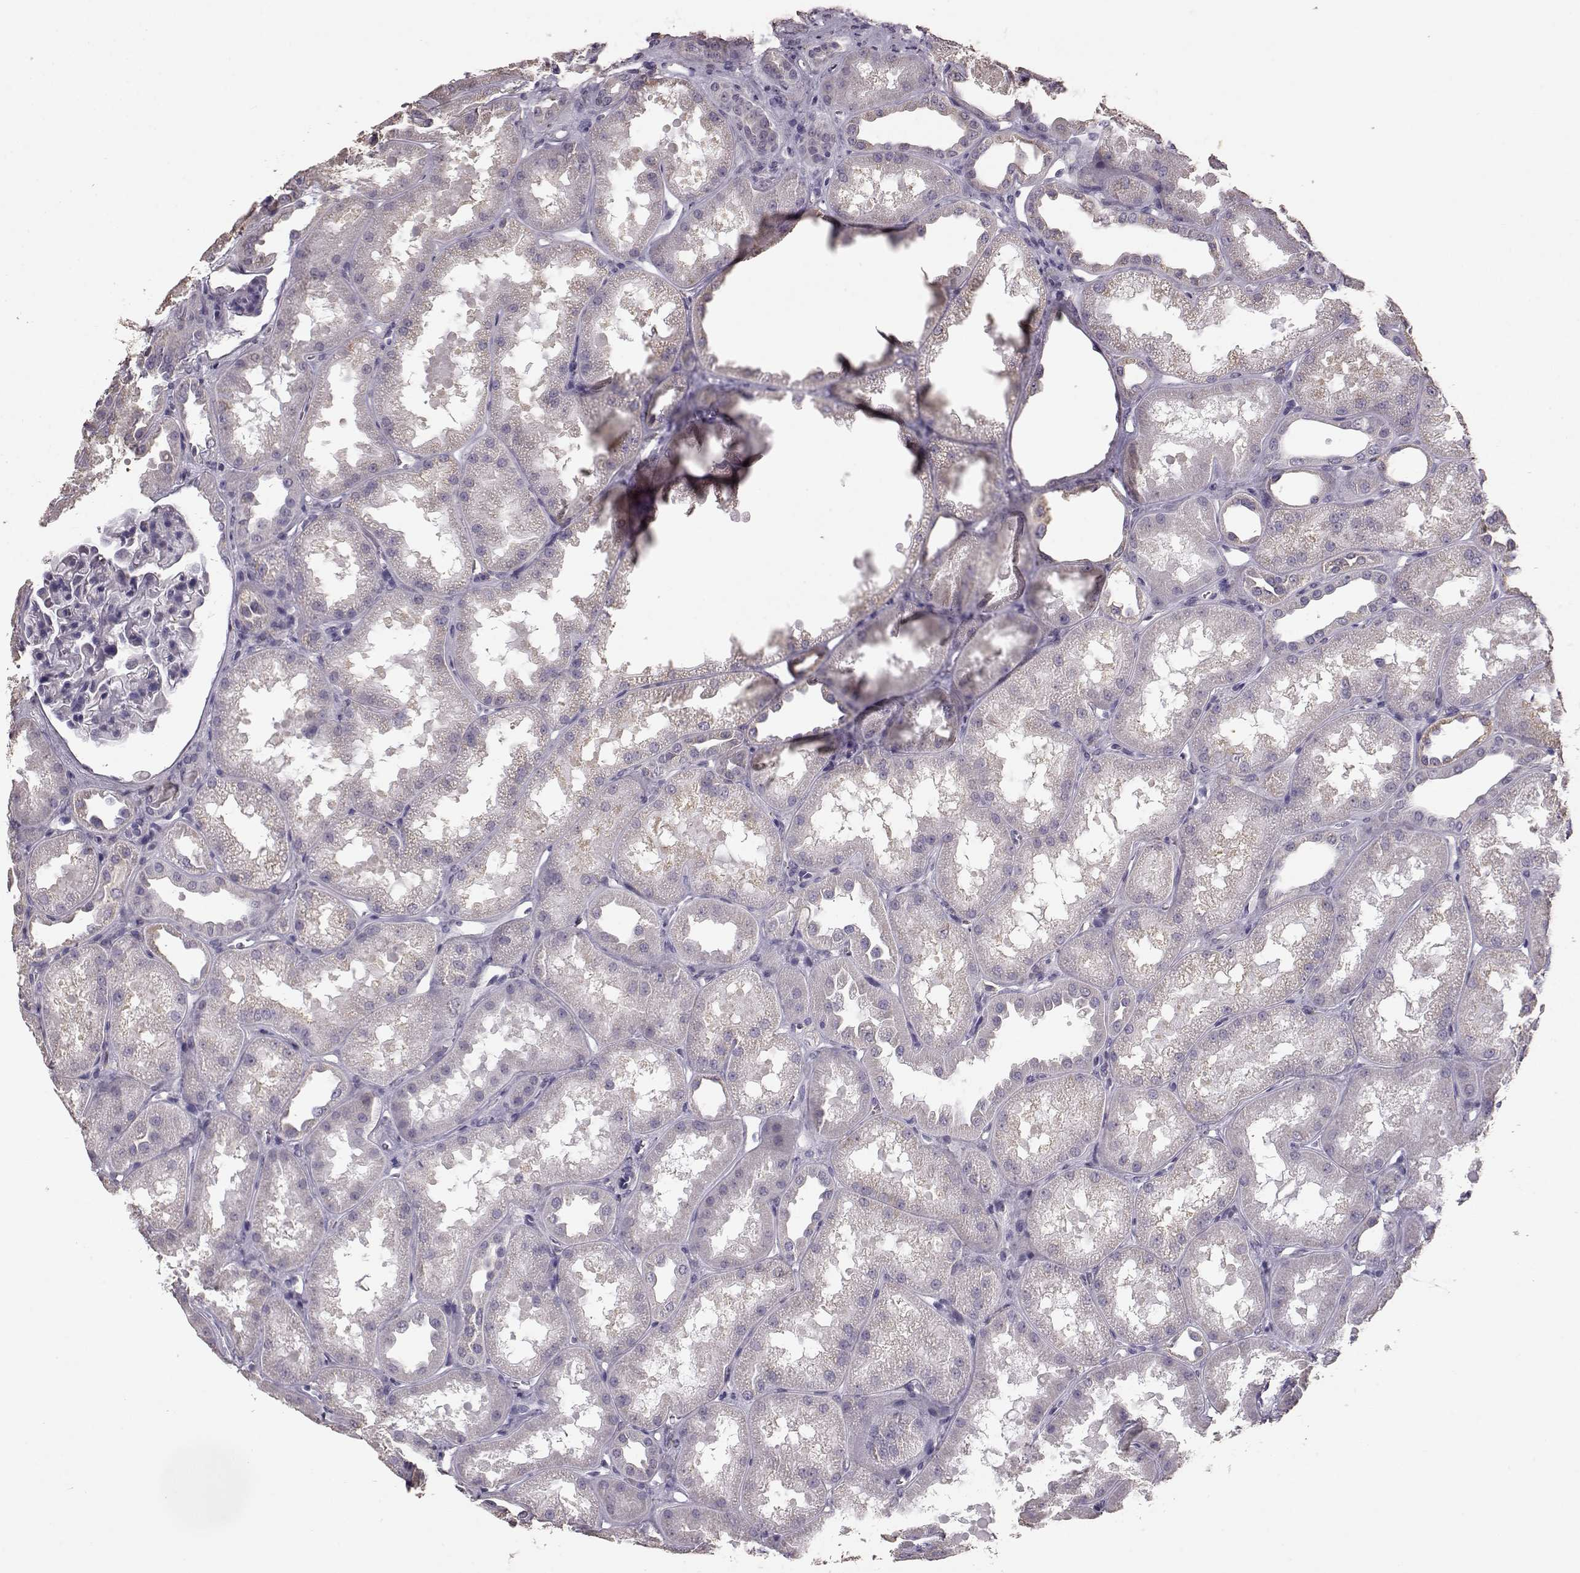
{"staining": {"intensity": "negative", "quantity": "none", "location": "none"}, "tissue": "kidney", "cell_type": "Cells in glomeruli", "image_type": "normal", "snomed": [{"axis": "morphology", "description": "Normal tissue, NOS"}, {"axis": "topography", "description": "Kidney"}], "caption": "Immunohistochemistry of benign human kidney demonstrates no expression in cells in glomeruli.", "gene": "GABRG3", "patient": {"sex": "male", "age": 61}}